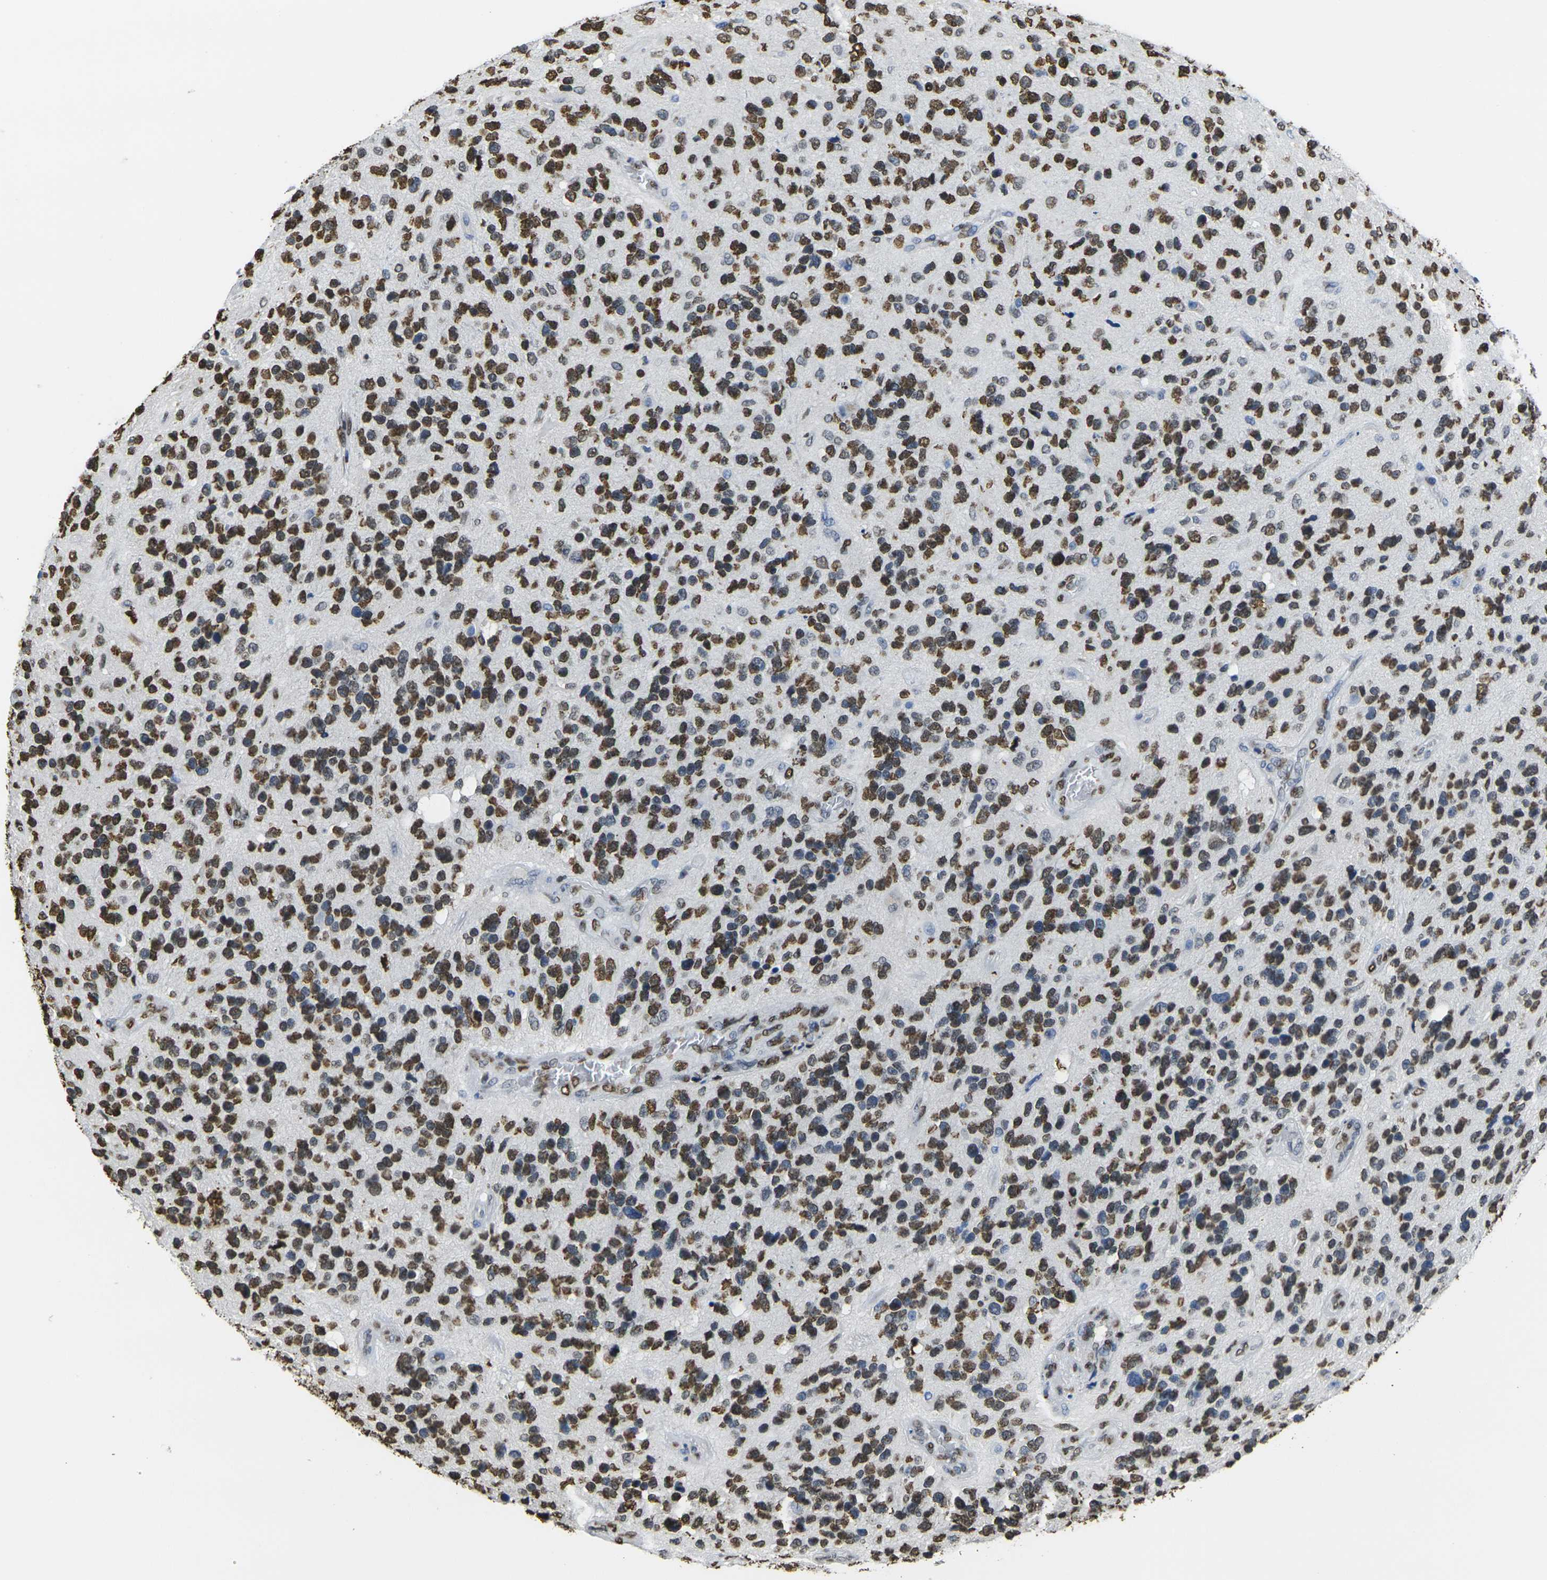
{"staining": {"intensity": "strong", "quantity": ">75%", "location": "nuclear"}, "tissue": "glioma", "cell_type": "Tumor cells", "image_type": "cancer", "snomed": [{"axis": "morphology", "description": "Glioma, malignant, High grade"}, {"axis": "topography", "description": "Brain"}], "caption": "The immunohistochemical stain shows strong nuclear expression in tumor cells of glioma tissue.", "gene": "DRAXIN", "patient": {"sex": "female", "age": 58}}